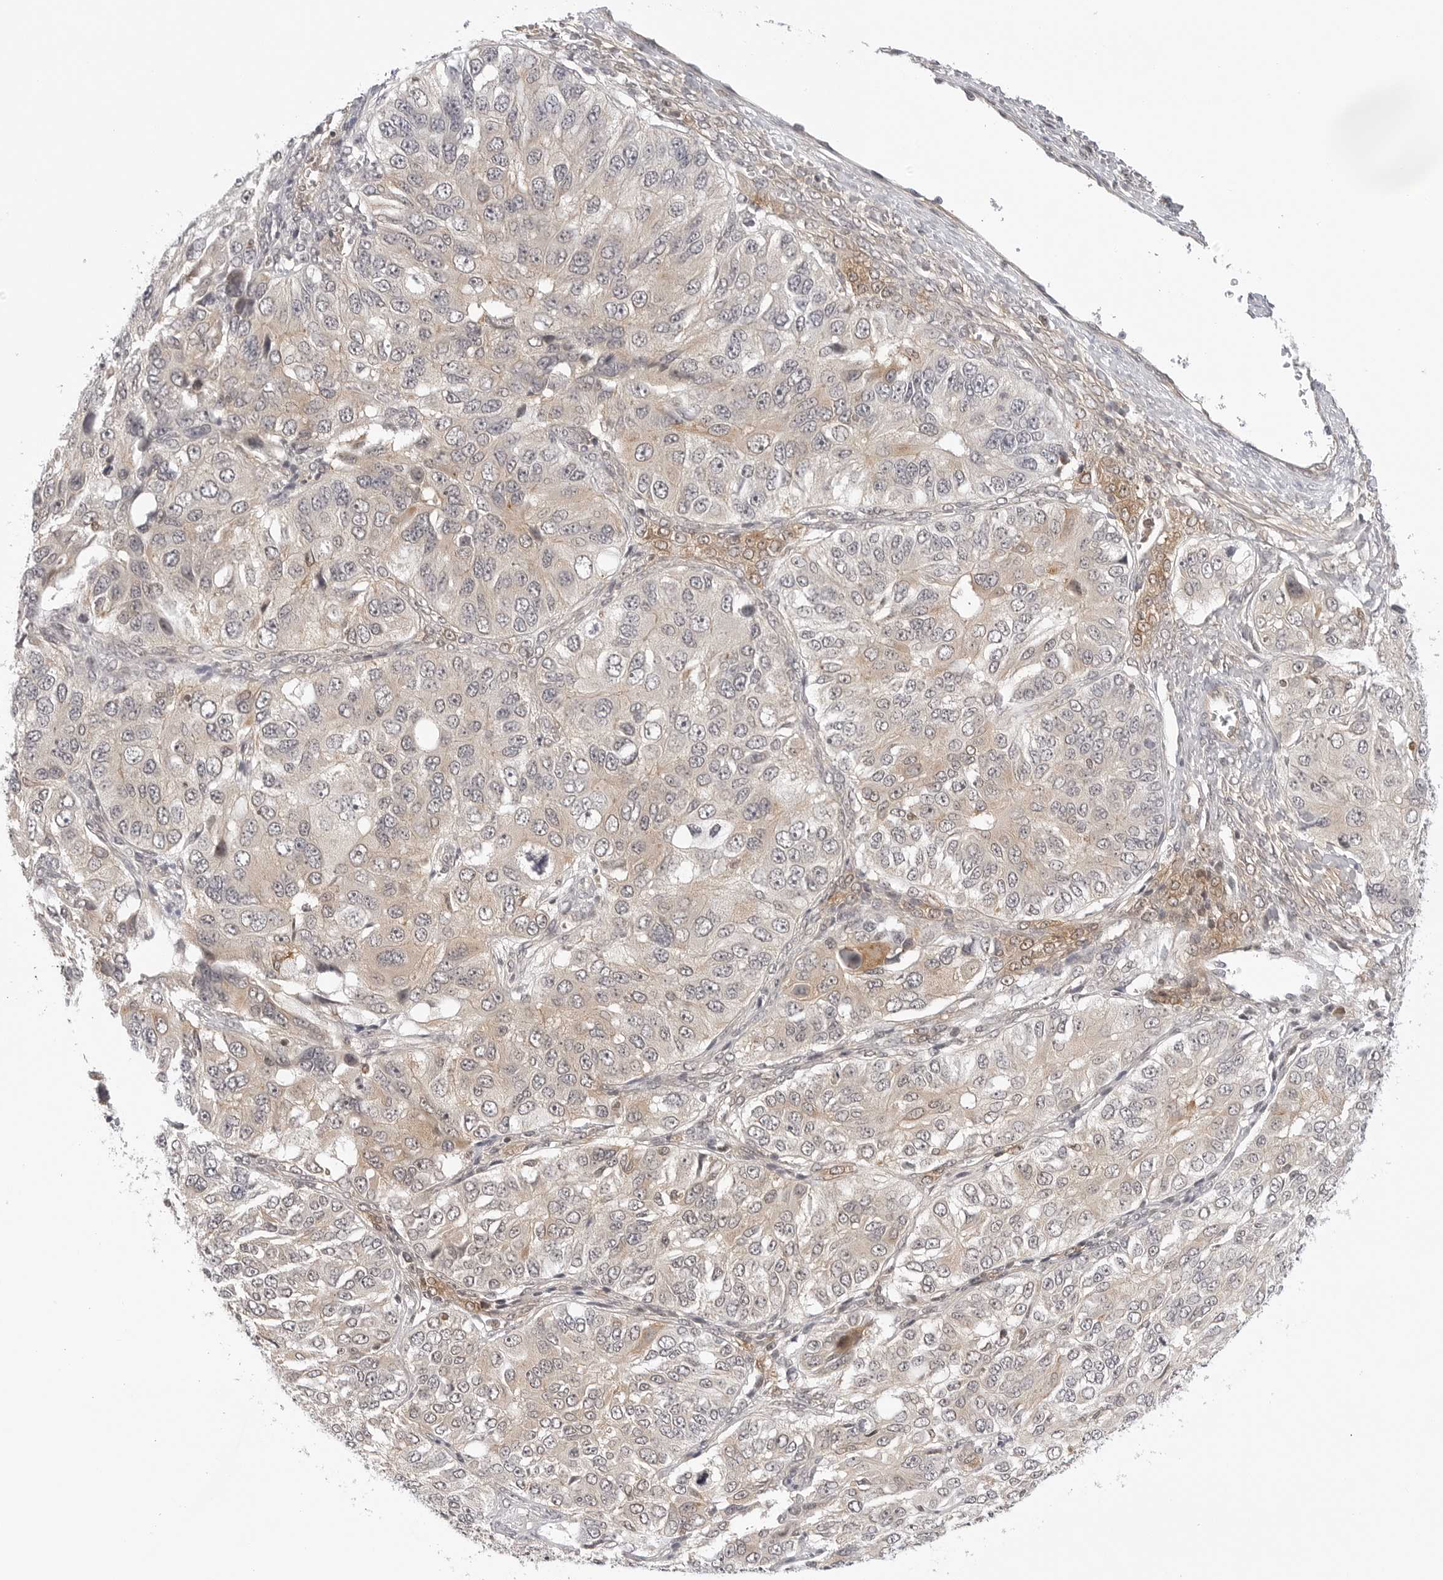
{"staining": {"intensity": "weak", "quantity": ">75%", "location": "cytoplasmic/membranous"}, "tissue": "ovarian cancer", "cell_type": "Tumor cells", "image_type": "cancer", "snomed": [{"axis": "morphology", "description": "Carcinoma, endometroid"}, {"axis": "topography", "description": "Ovary"}], "caption": "Endometroid carcinoma (ovarian) stained with IHC reveals weak cytoplasmic/membranous expression in approximately >75% of tumor cells.", "gene": "MAP2K5", "patient": {"sex": "female", "age": 51}}